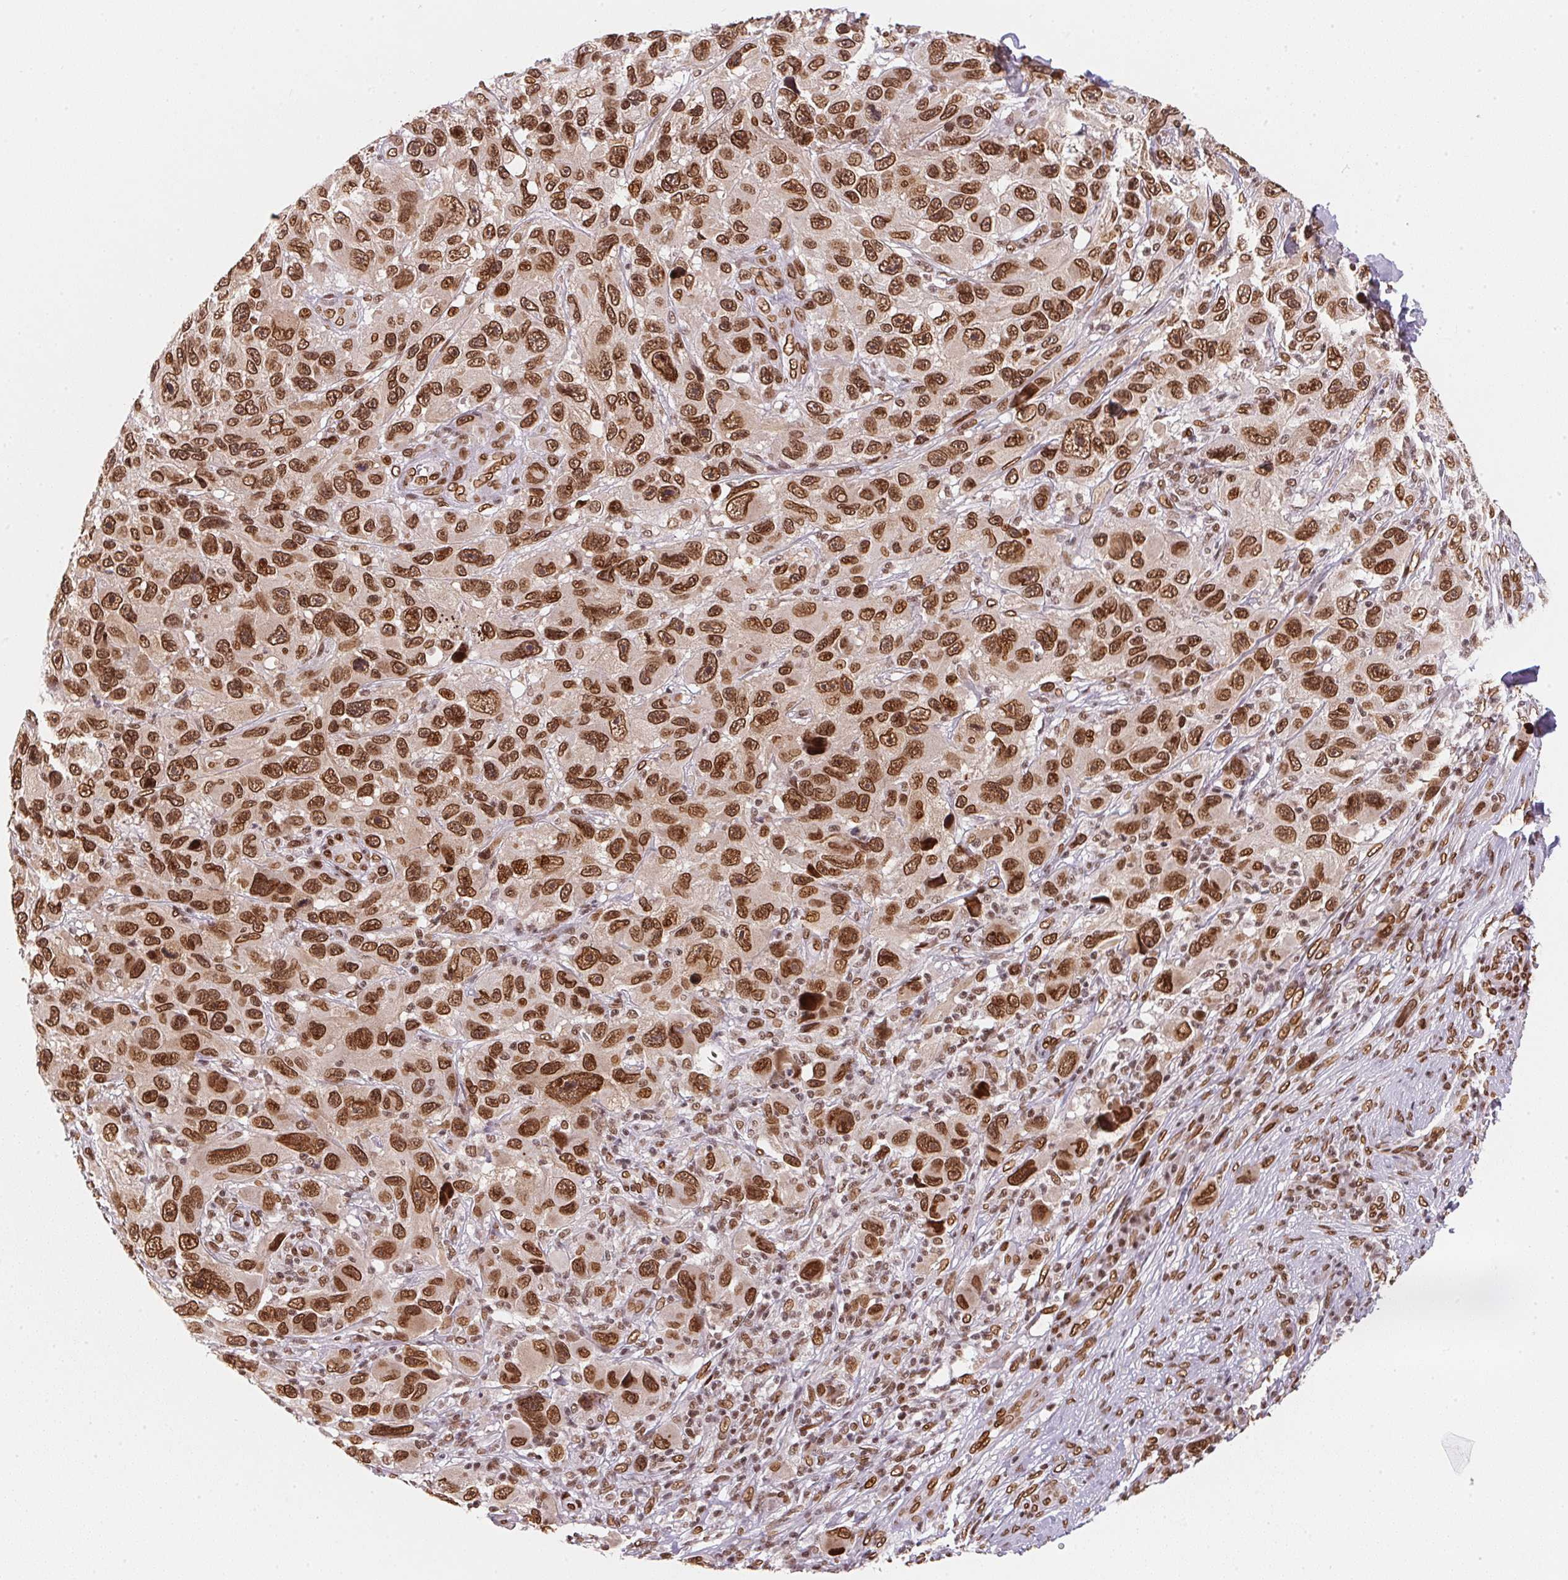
{"staining": {"intensity": "strong", "quantity": ">75%", "location": "cytoplasmic/membranous,nuclear"}, "tissue": "melanoma", "cell_type": "Tumor cells", "image_type": "cancer", "snomed": [{"axis": "morphology", "description": "Malignant melanoma, NOS"}, {"axis": "topography", "description": "Skin"}], "caption": "Immunohistochemistry (IHC) histopathology image of neoplastic tissue: malignant melanoma stained using IHC displays high levels of strong protein expression localized specifically in the cytoplasmic/membranous and nuclear of tumor cells, appearing as a cytoplasmic/membranous and nuclear brown color.", "gene": "SAP30BP", "patient": {"sex": "male", "age": 53}}